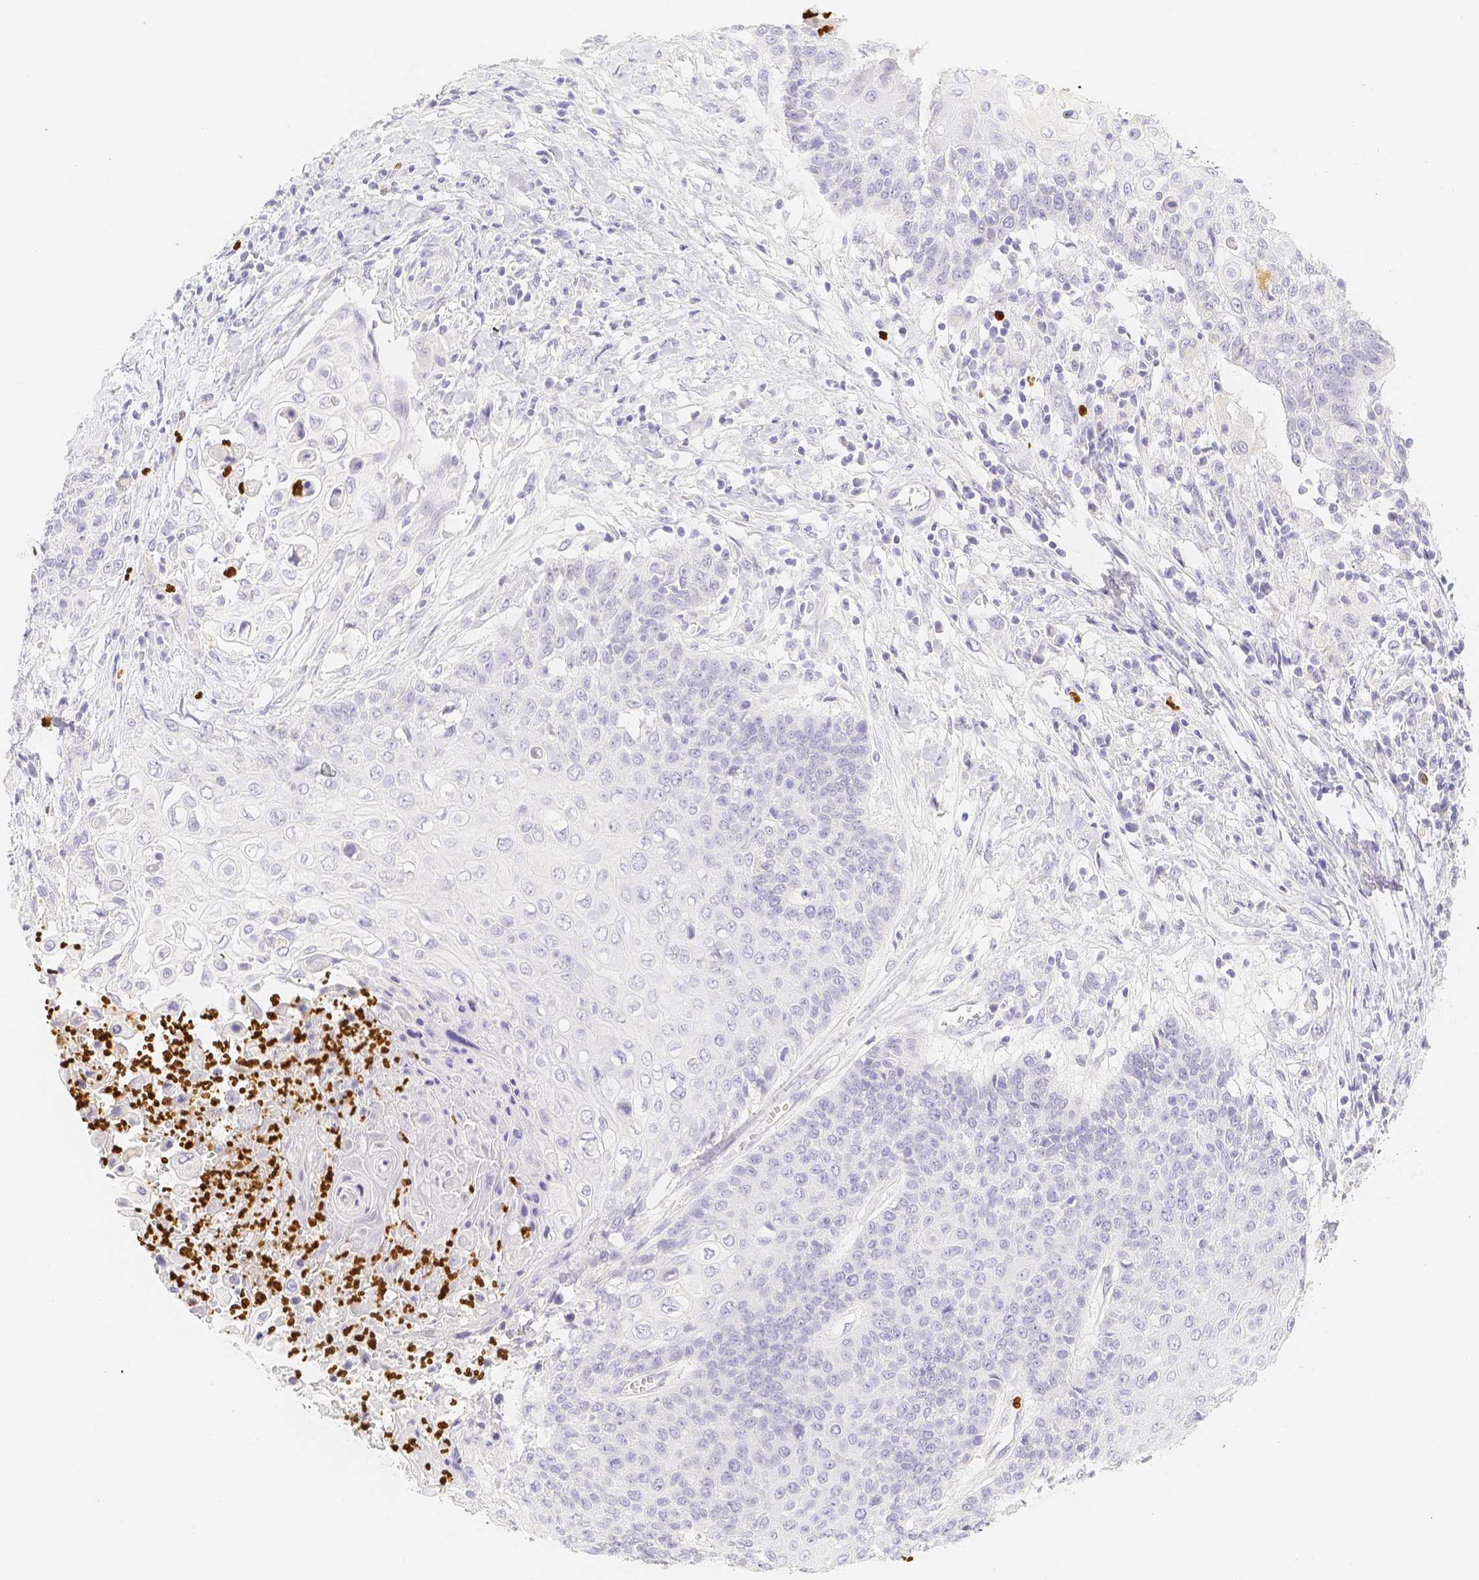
{"staining": {"intensity": "negative", "quantity": "none", "location": "none"}, "tissue": "cervical cancer", "cell_type": "Tumor cells", "image_type": "cancer", "snomed": [{"axis": "morphology", "description": "Squamous cell carcinoma, NOS"}, {"axis": "topography", "description": "Cervix"}], "caption": "This is an IHC histopathology image of human cervical cancer (squamous cell carcinoma). There is no expression in tumor cells.", "gene": "PADI4", "patient": {"sex": "female", "age": 39}}